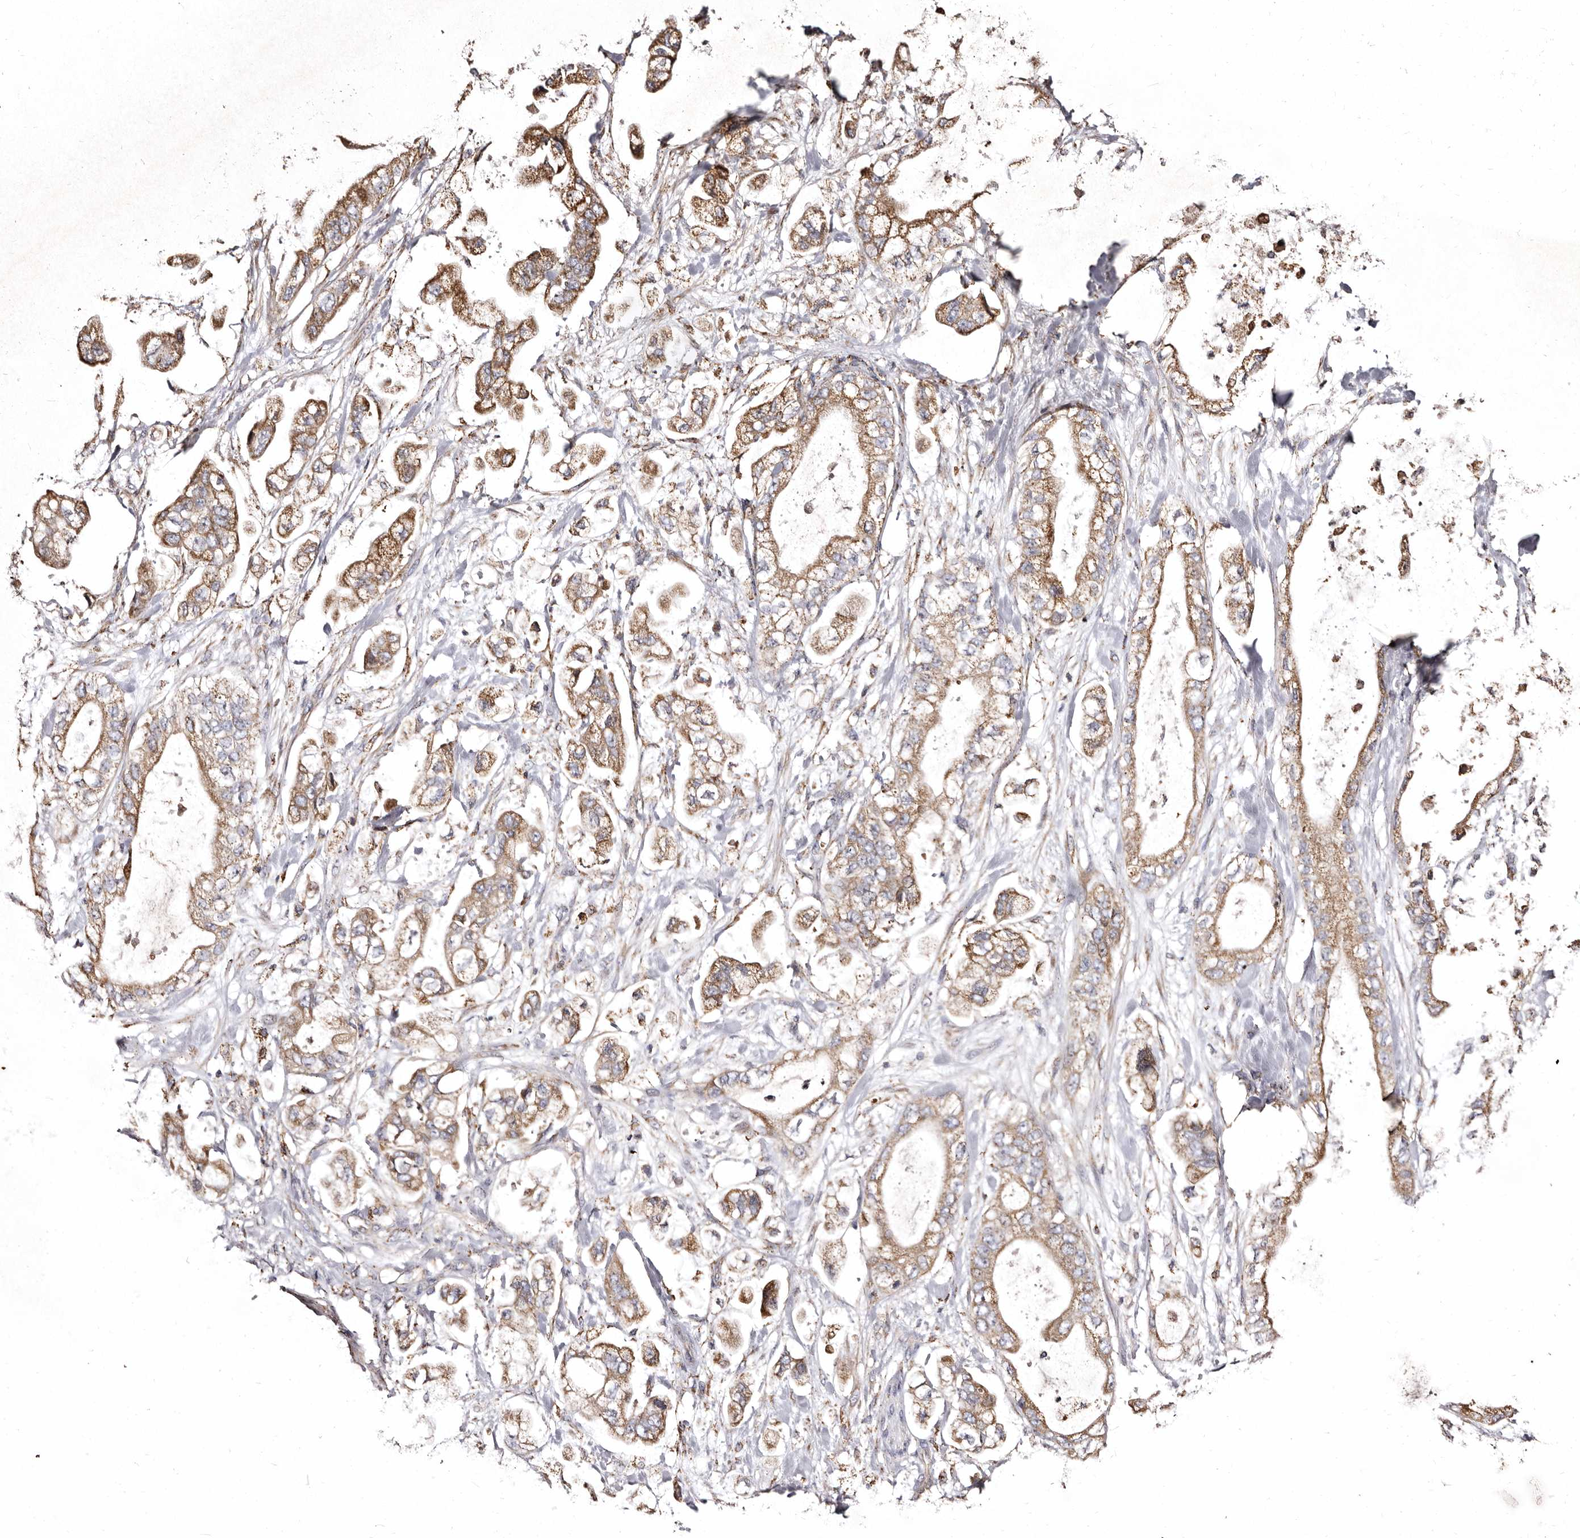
{"staining": {"intensity": "moderate", "quantity": ">75%", "location": "cytoplasmic/membranous"}, "tissue": "stomach cancer", "cell_type": "Tumor cells", "image_type": "cancer", "snomed": [{"axis": "morphology", "description": "Normal tissue, NOS"}, {"axis": "morphology", "description": "Adenocarcinoma, NOS"}, {"axis": "topography", "description": "Stomach"}], "caption": "Tumor cells show medium levels of moderate cytoplasmic/membranous staining in approximately >75% of cells in stomach adenocarcinoma.", "gene": "LUZP1", "patient": {"sex": "male", "age": 62}}